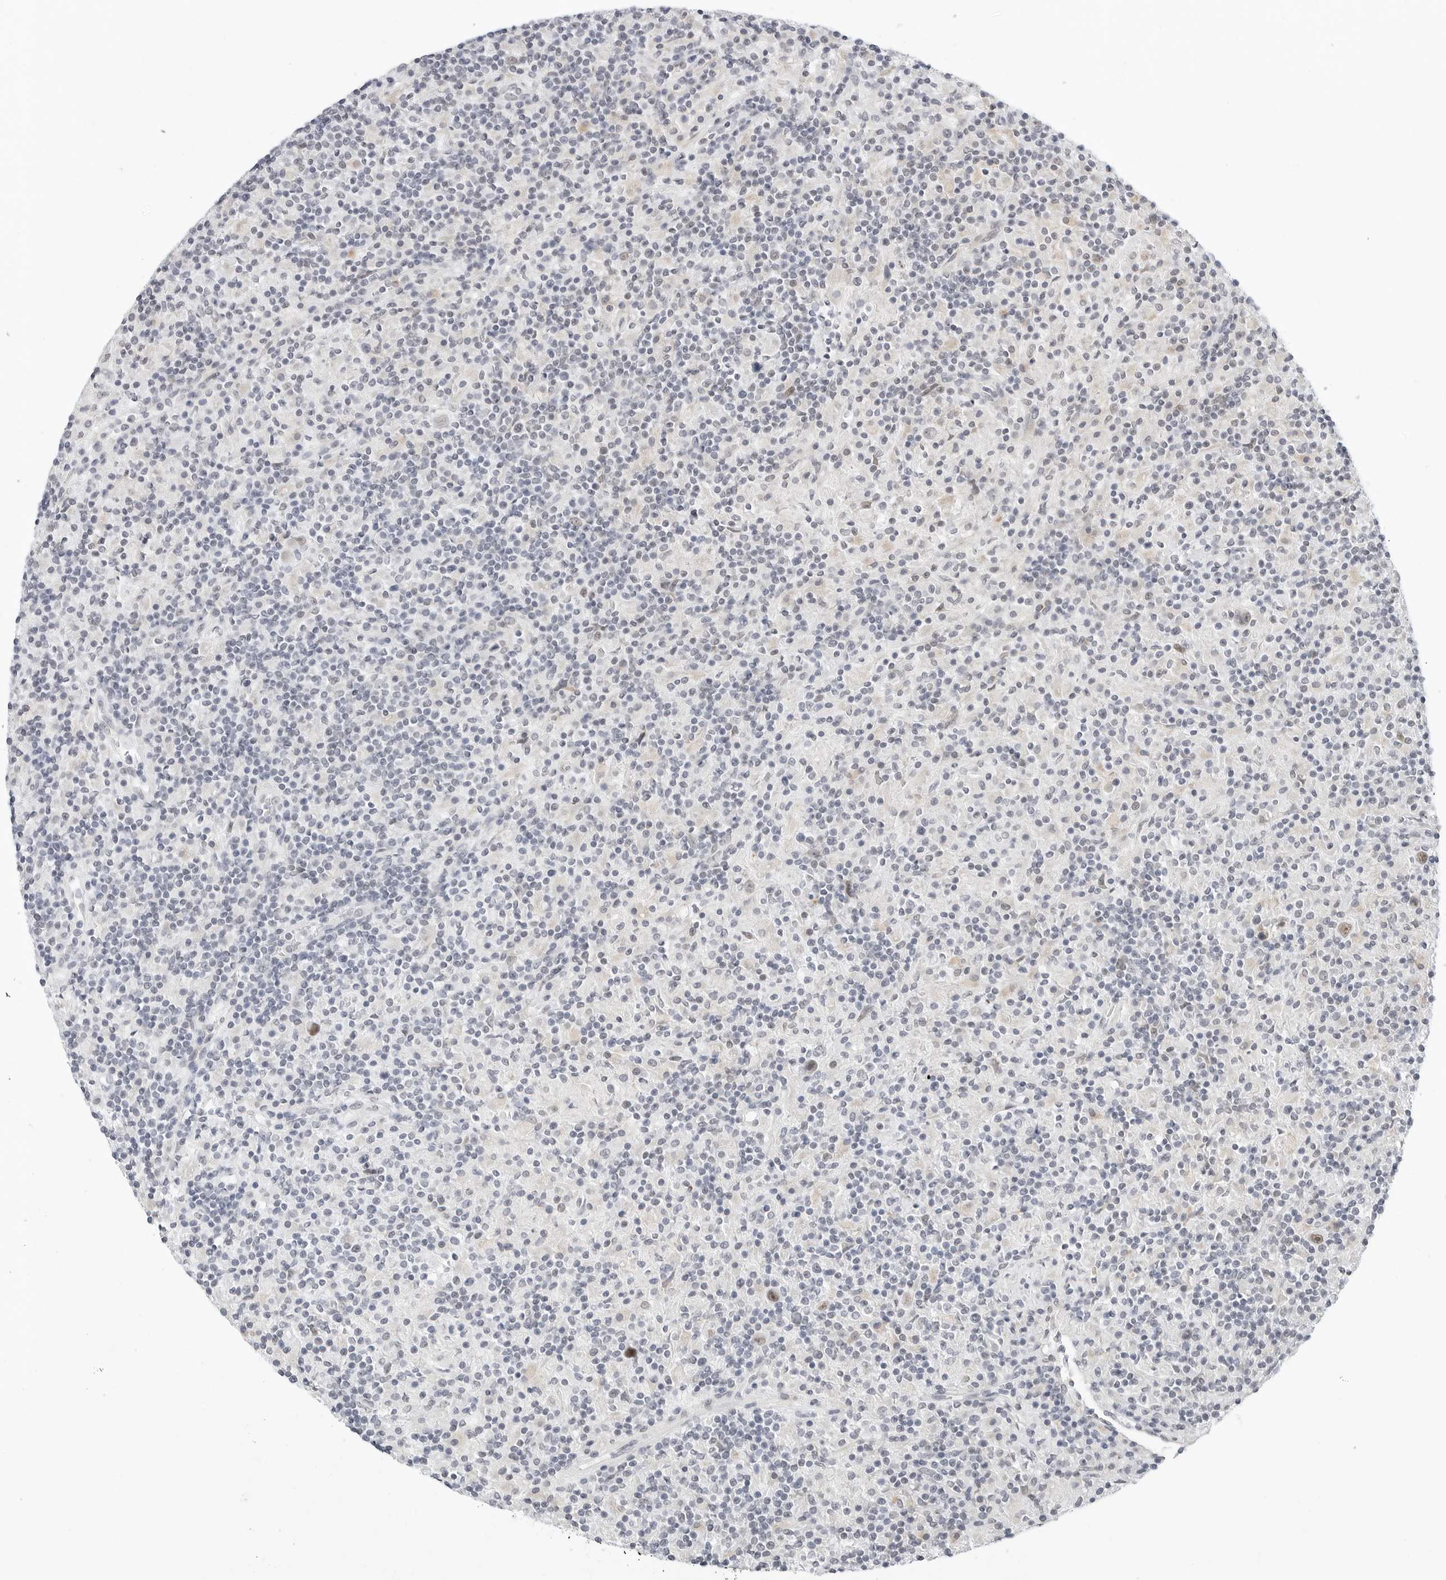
{"staining": {"intensity": "weak", "quantity": "25%-75%", "location": "nuclear"}, "tissue": "lymphoma", "cell_type": "Tumor cells", "image_type": "cancer", "snomed": [{"axis": "morphology", "description": "Hodgkin's disease, NOS"}, {"axis": "topography", "description": "Lymph node"}], "caption": "High-magnification brightfield microscopy of lymphoma stained with DAB (3,3'-diaminobenzidine) (brown) and counterstained with hematoxylin (blue). tumor cells exhibit weak nuclear expression is seen in approximately25%-75% of cells.", "gene": "TSEN2", "patient": {"sex": "male", "age": 70}}